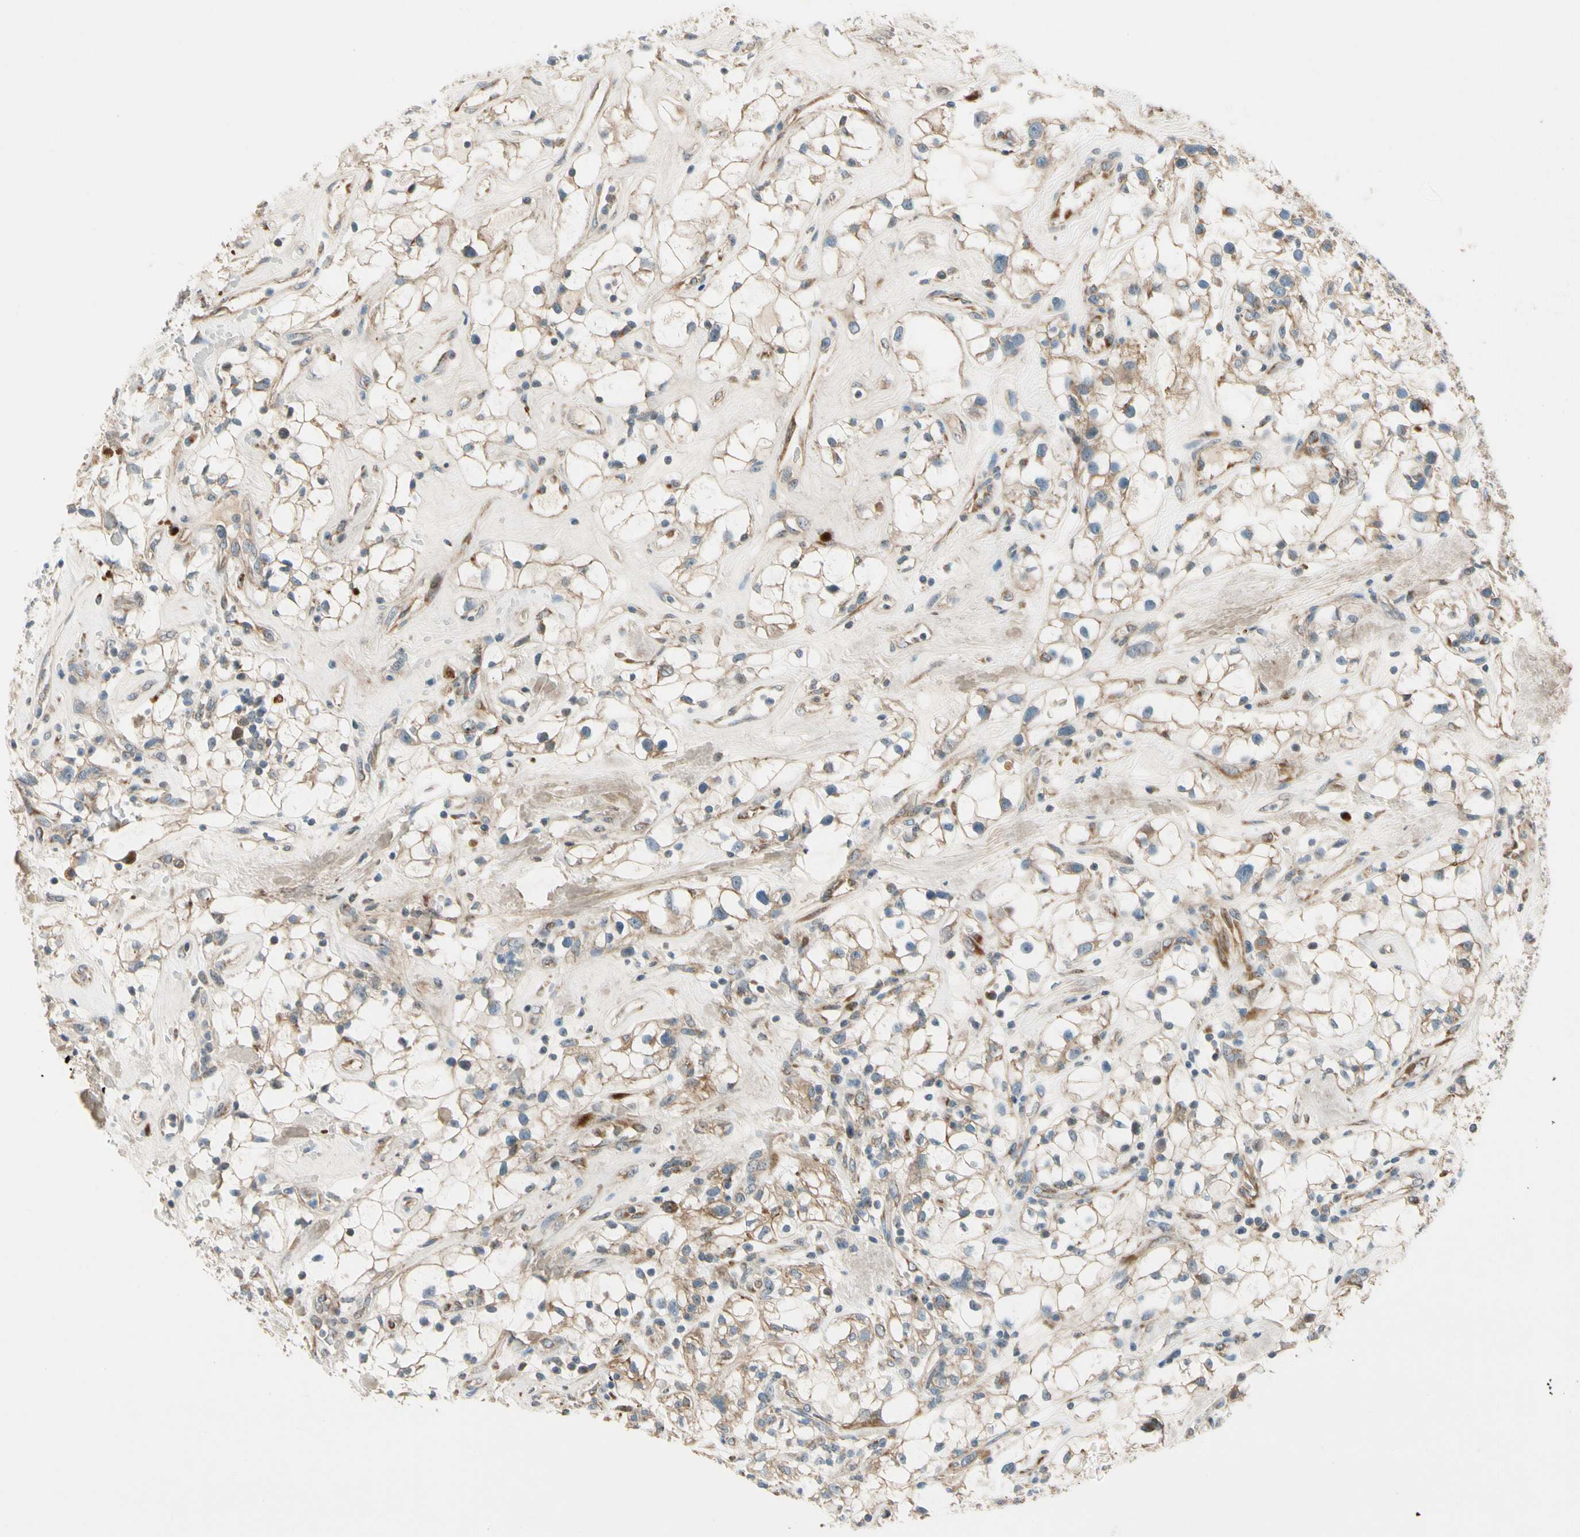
{"staining": {"intensity": "weak", "quantity": ">75%", "location": "cytoplasmic/membranous"}, "tissue": "renal cancer", "cell_type": "Tumor cells", "image_type": "cancer", "snomed": [{"axis": "morphology", "description": "Adenocarcinoma, NOS"}, {"axis": "topography", "description": "Kidney"}], "caption": "Renal adenocarcinoma tissue displays weak cytoplasmic/membranous positivity in about >75% of tumor cells, visualized by immunohistochemistry.", "gene": "MST1R", "patient": {"sex": "female", "age": 60}}